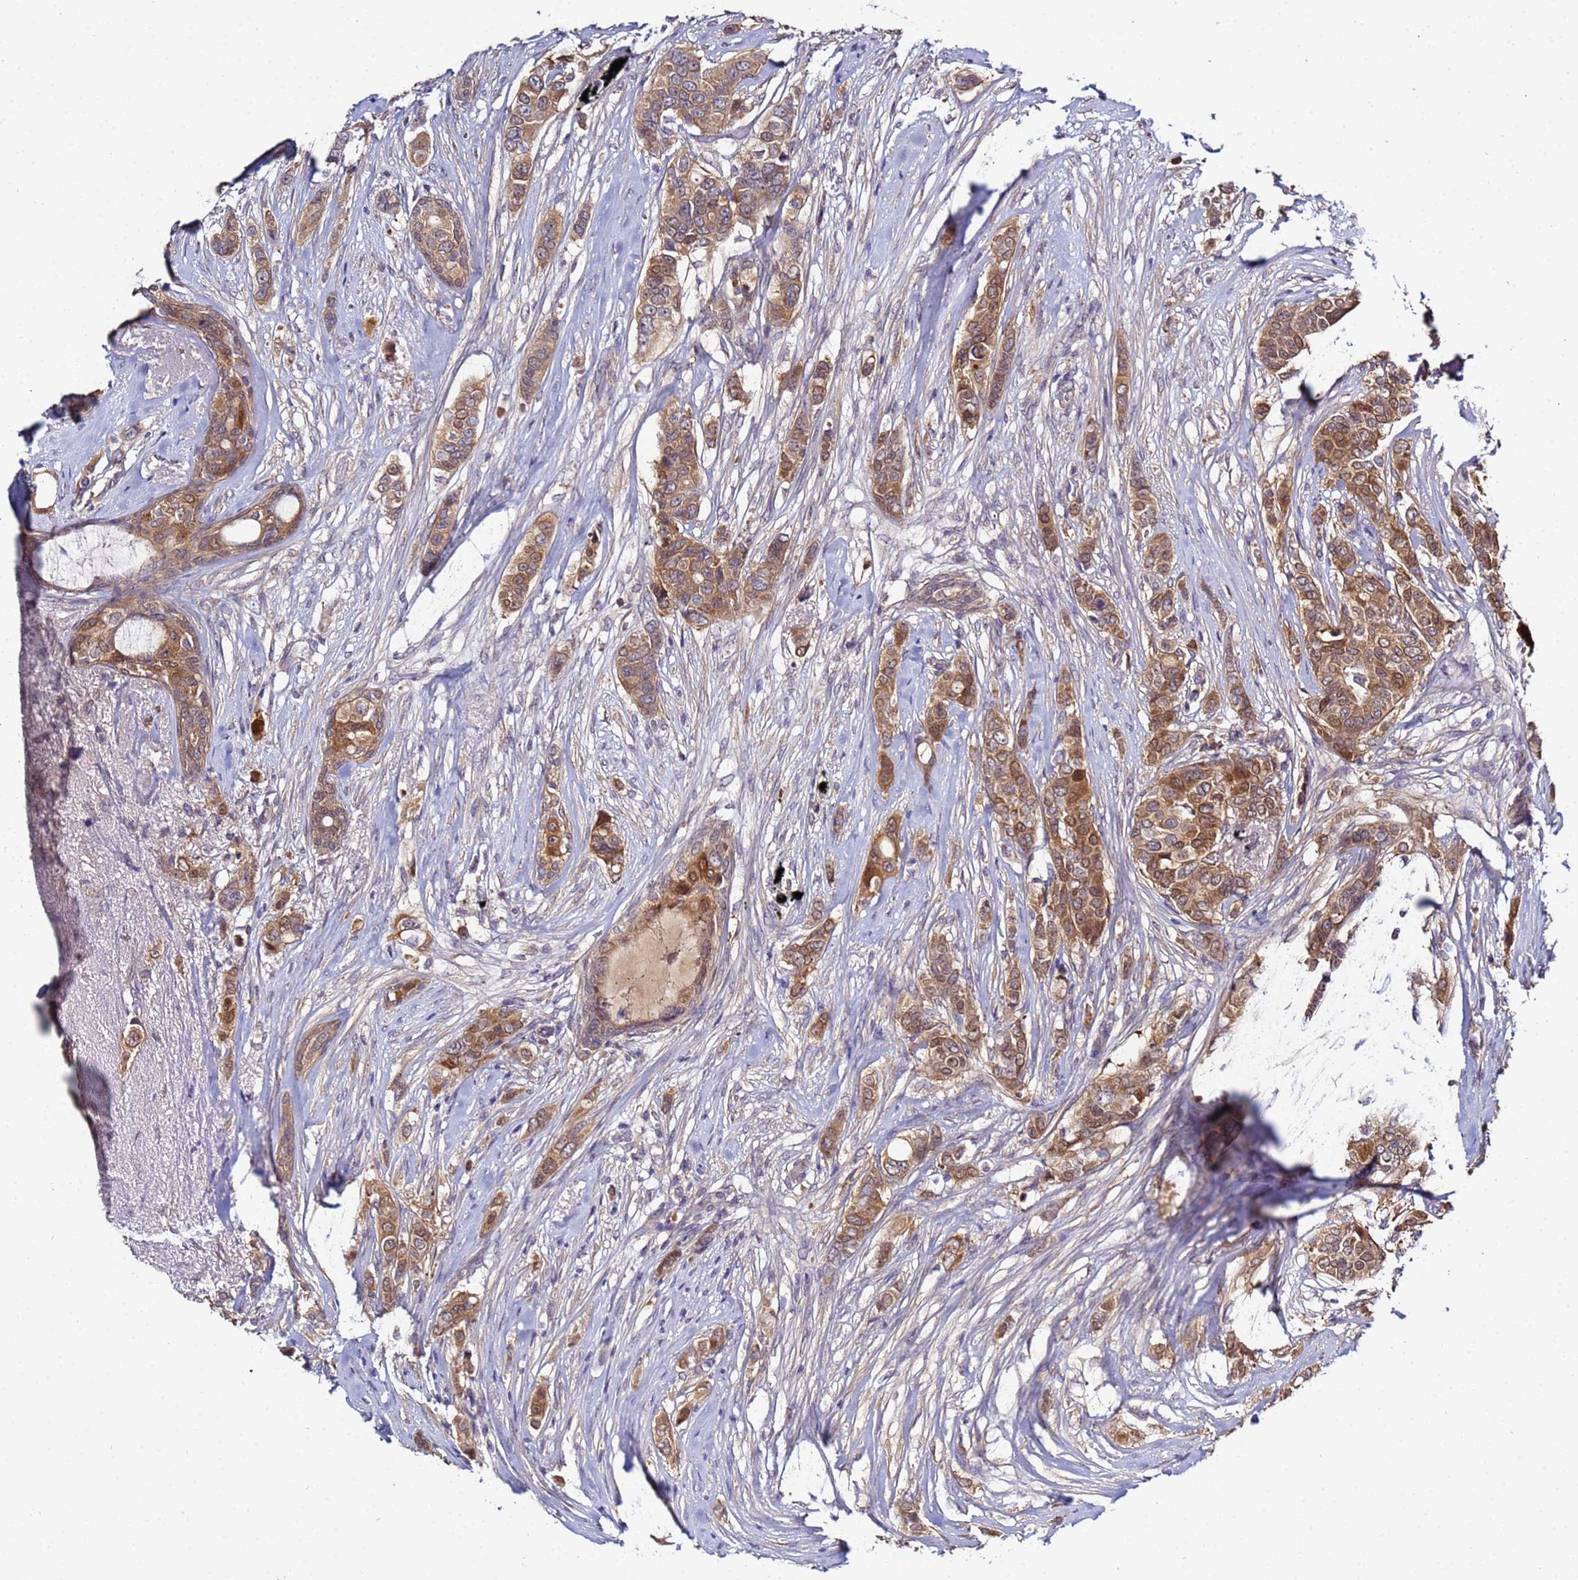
{"staining": {"intensity": "moderate", "quantity": ">75%", "location": "cytoplasmic/membranous"}, "tissue": "breast cancer", "cell_type": "Tumor cells", "image_type": "cancer", "snomed": [{"axis": "morphology", "description": "Lobular carcinoma"}, {"axis": "topography", "description": "Breast"}], "caption": "The image demonstrates immunohistochemical staining of breast cancer. There is moderate cytoplasmic/membranous positivity is identified in about >75% of tumor cells.", "gene": "NAXE", "patient": {"sex": "female", "age": 51}}